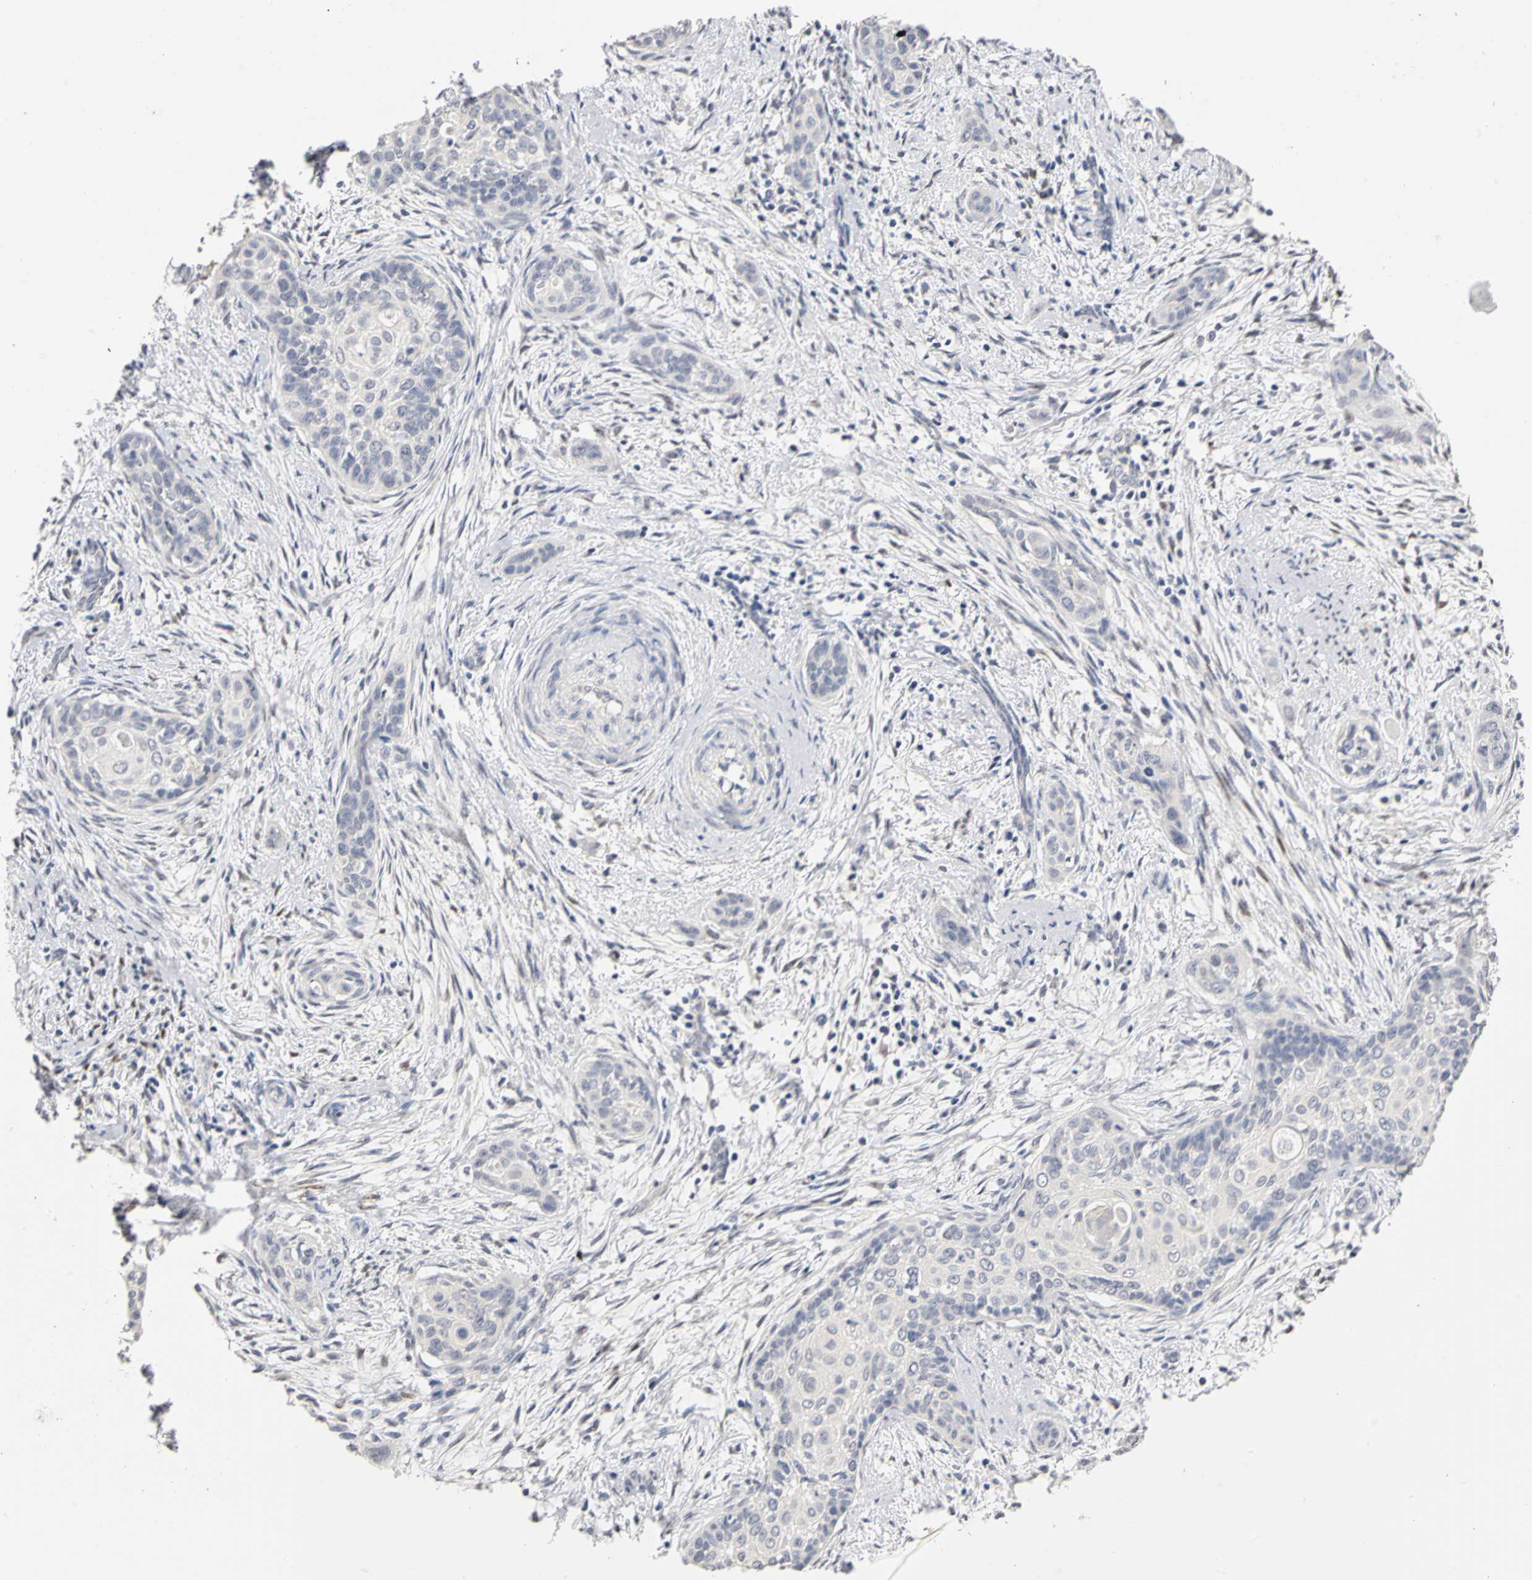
{"staining": {"intensity": "negative", "quantity": "none", "location": "none"}, "tissue": "cervical cancer", "cell_type": "Tumor cells", "image_type": "cancer", "snomed": [{"axis": "morphology", "description": "Squamous cell carcinoma, NOS"}, {"axis": "topography", "description": "Cervix"}], "caption": "Immunohistochemistry (IHC) histopathology image of neoplastic tissue: cervical cancer stained with DAB (3,3'-diaminobenzidine) exhibits no significant protein staining in tumor cells.", "gene": "PGR", "patient": {"sex": "female", "age": 33}}